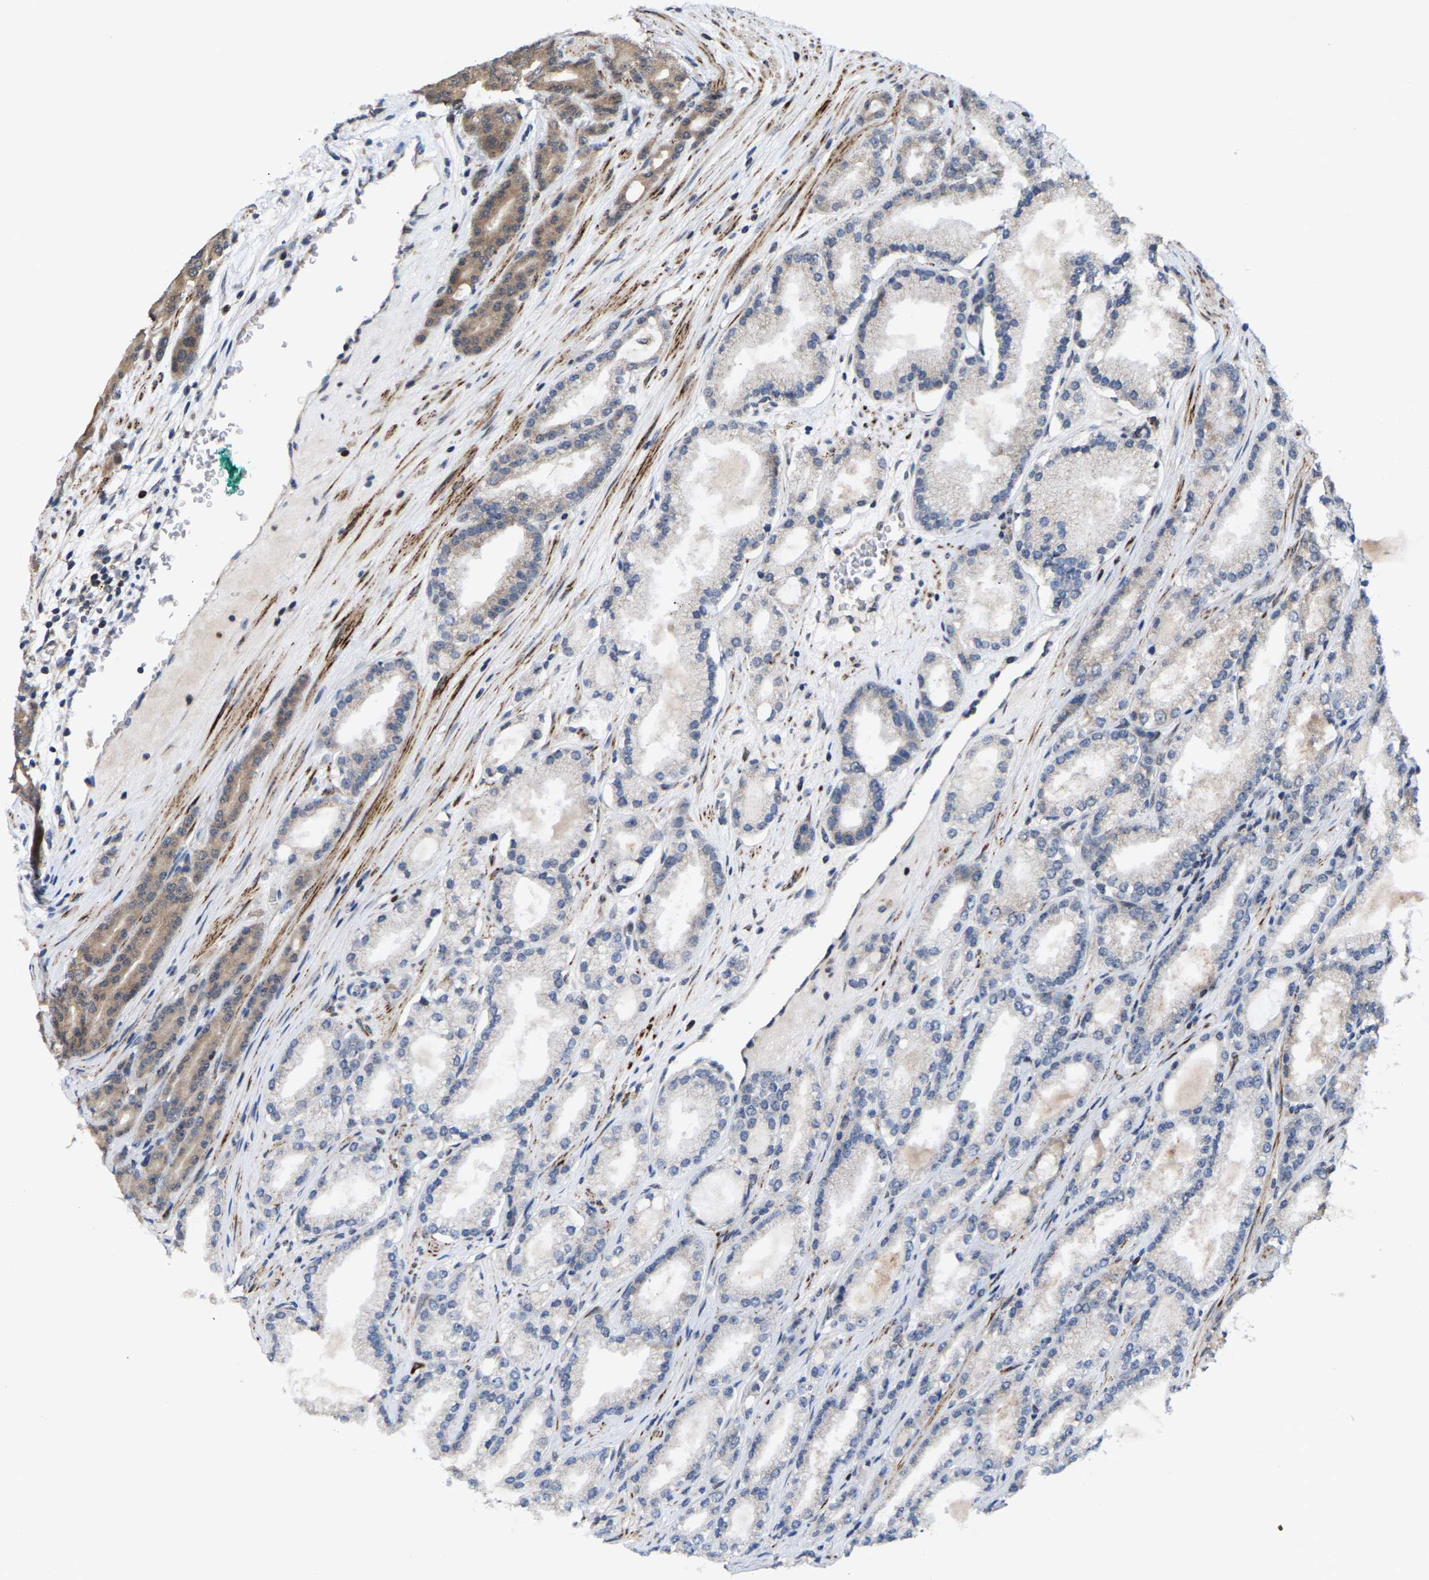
{"staining": {"intensity": "weak", "quantity": "25%-75%", "location": "cytoplasmic/membranous"}, "tissue": "prostate cancer", "cell_type": "Tumor cells", "image_type": "cancer", "snomed": [{"axis": "morphology", "description": "Adenocarcinoma, High grade"}, {"axis": "topography", "description": "Prostate"}], "caption": "High-grade adenocarcinoma (prostate) stained with a brown dye exhibits weak cytoplasmic/membranous positive positivity in about 25%-75% of tumor cells.", "gene": "TDRKH", "patient": {"sex": "male", "age": 71}}